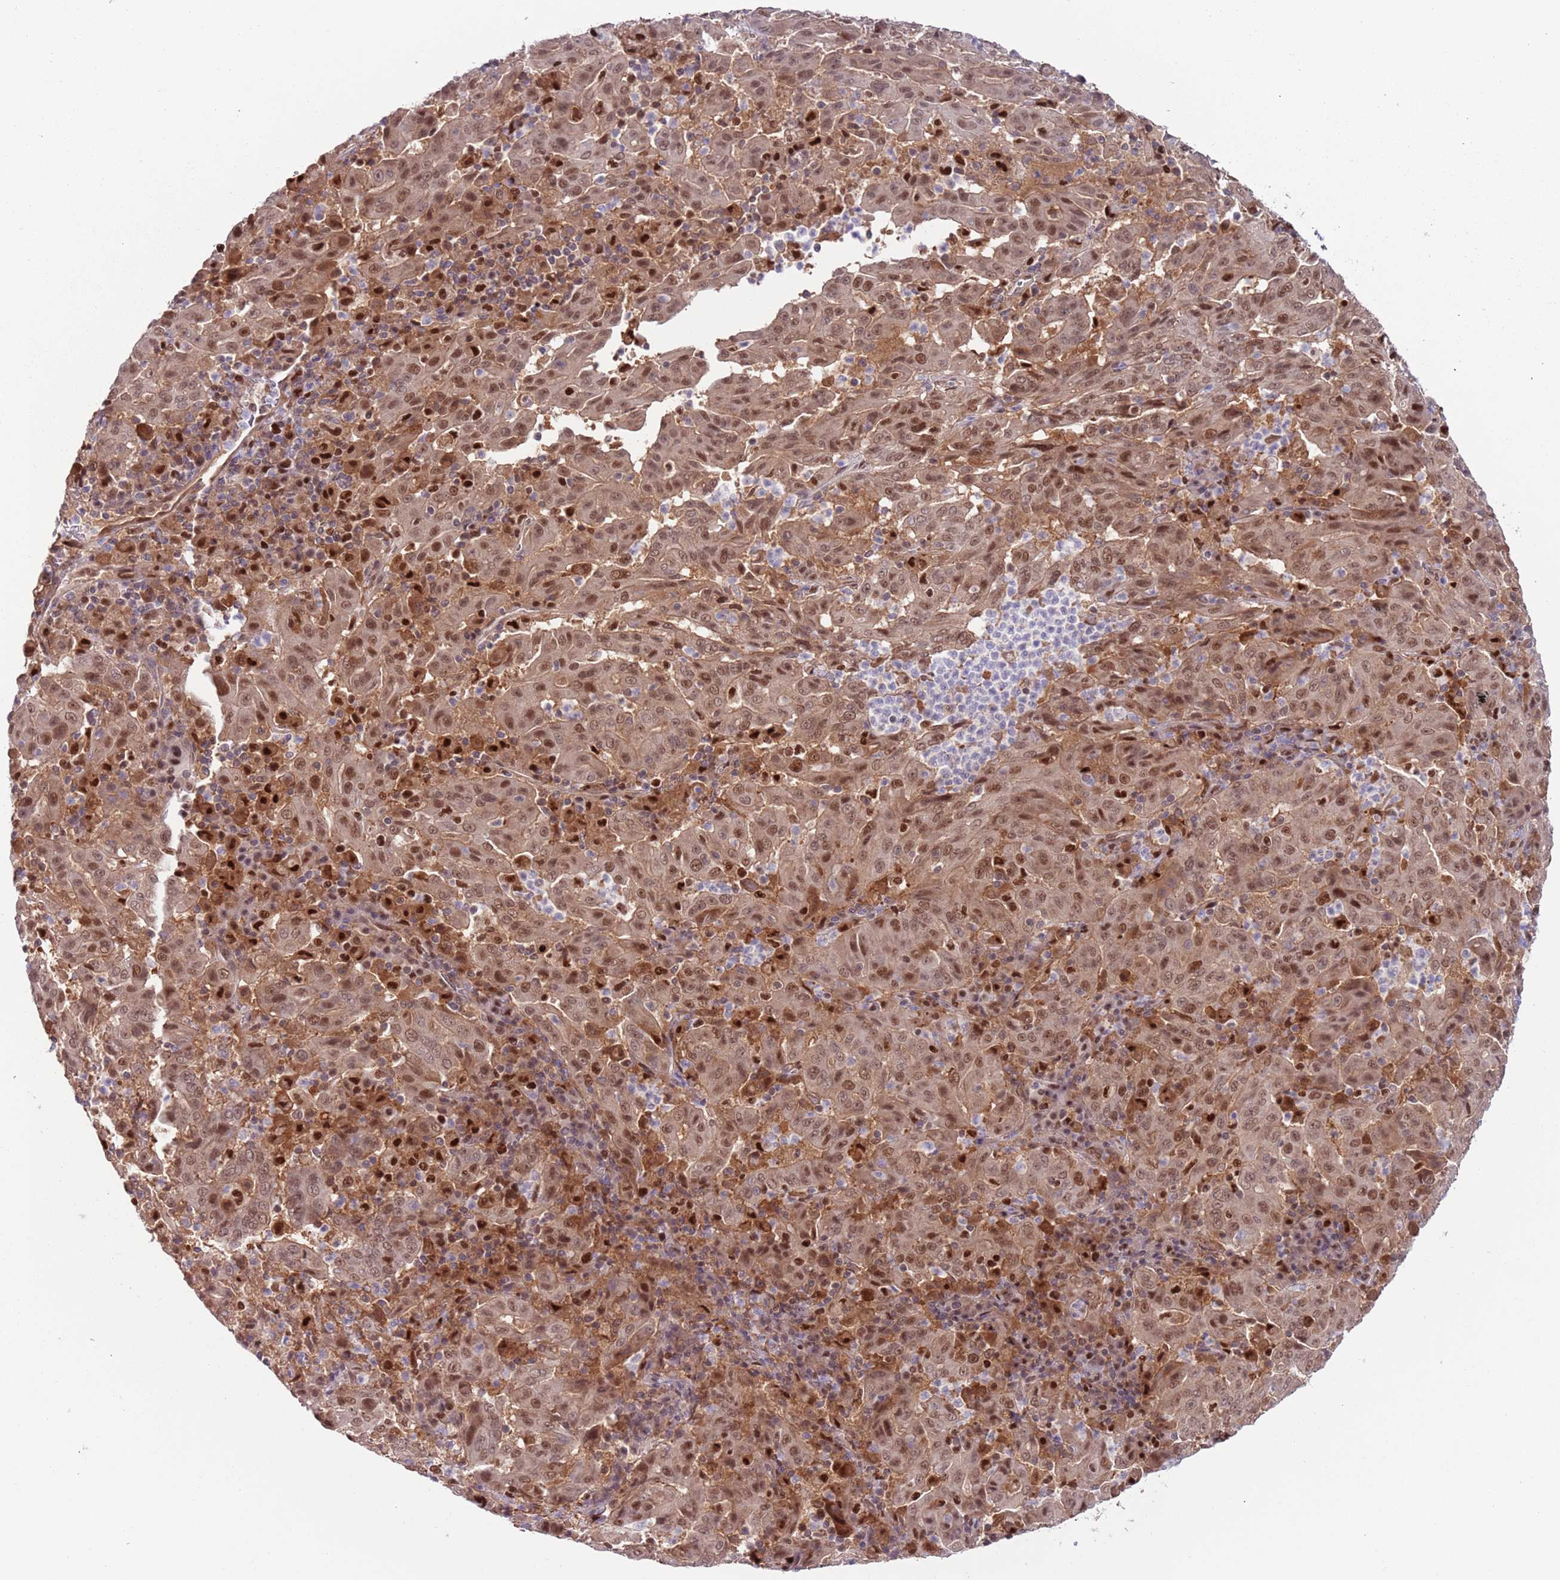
{"staining": {"intensity": "moderate", "quantity": ">75%", "location": "cytoplasmic/membranous,nuclear"}, "tissue": "pancreatic cancer", "cell_type": "Tumor cells", "image_type": "cancer", "snomed": [{"axis": "morphology", "description": "Adenocarcinoma, NOS"}, {"axis": "topography", "description": "Pancreas"}], "caption": "High-magnification brightfield microscopy of pancreatic cancer (adenocarcinoma) stained with DAB (3,3'-diaminobenzidine) (brown) and counterstained with hematoxylin (blue). tumor cells exhibit moderate cytoplasmic/membranous and nuclear expression is seen in approximately>75% of cells.", "gene": "RMND5B", "patient": {"sex": "male", "age": 63}}